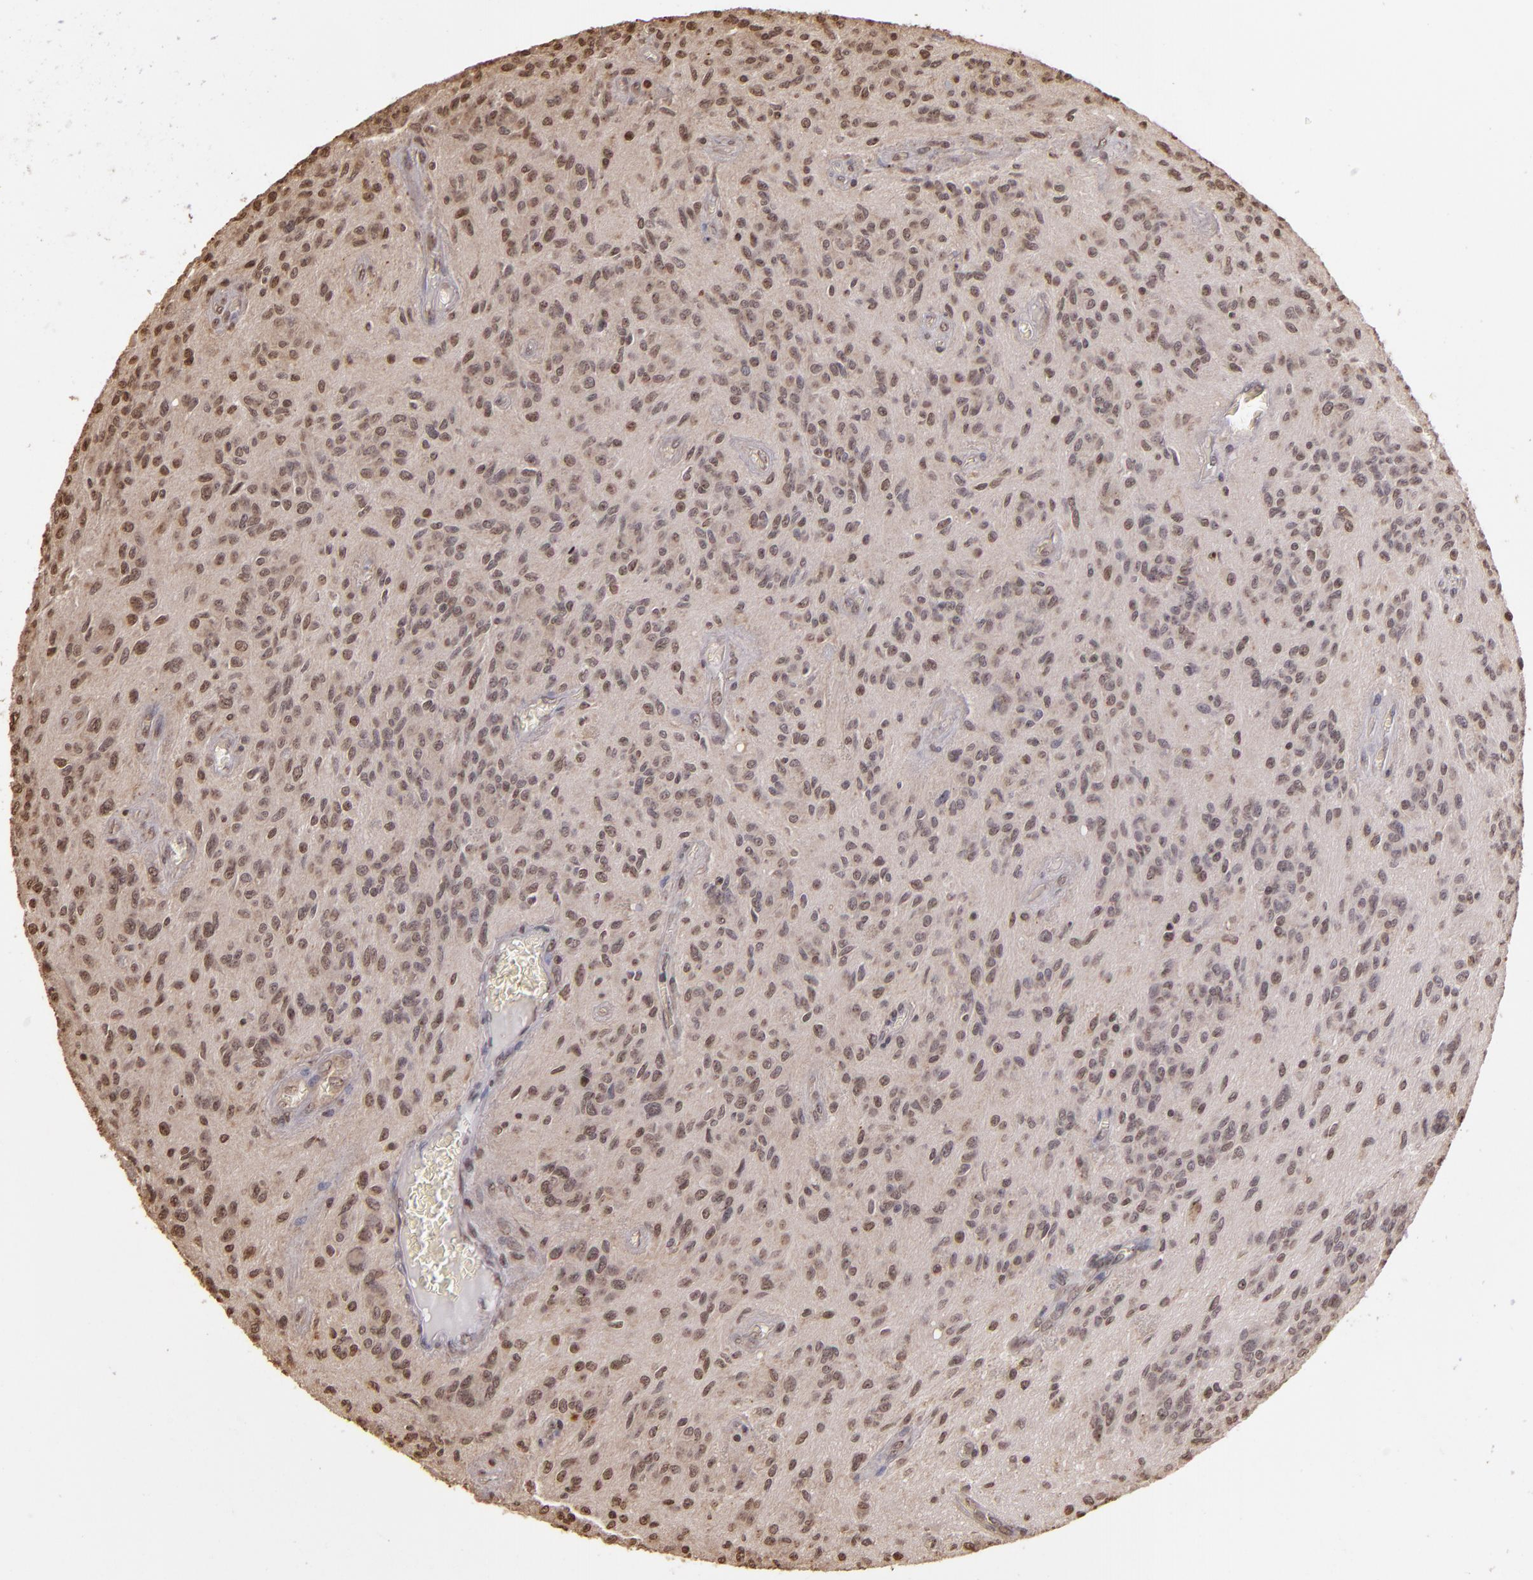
{"staining": {"intensity": "weak", "quantity": "25%-75%", "location": "nuclear"}, "tissue": "glioma", "cell_type": "Tumor cells", "image_type": "cancer", "snomed": [{"axis": "morphology", "description": "Glioma, malignant, Low grade"}, {"axis": "topography", "description": "Brain"}], "caption": "Glioma tissue shows weak nuclear expression in approximately 25%-75% of tumor cells, visualized by immunohistochemistry.", "gene": "ARPC2", "patient": {"sex": "female", "age": 15}}